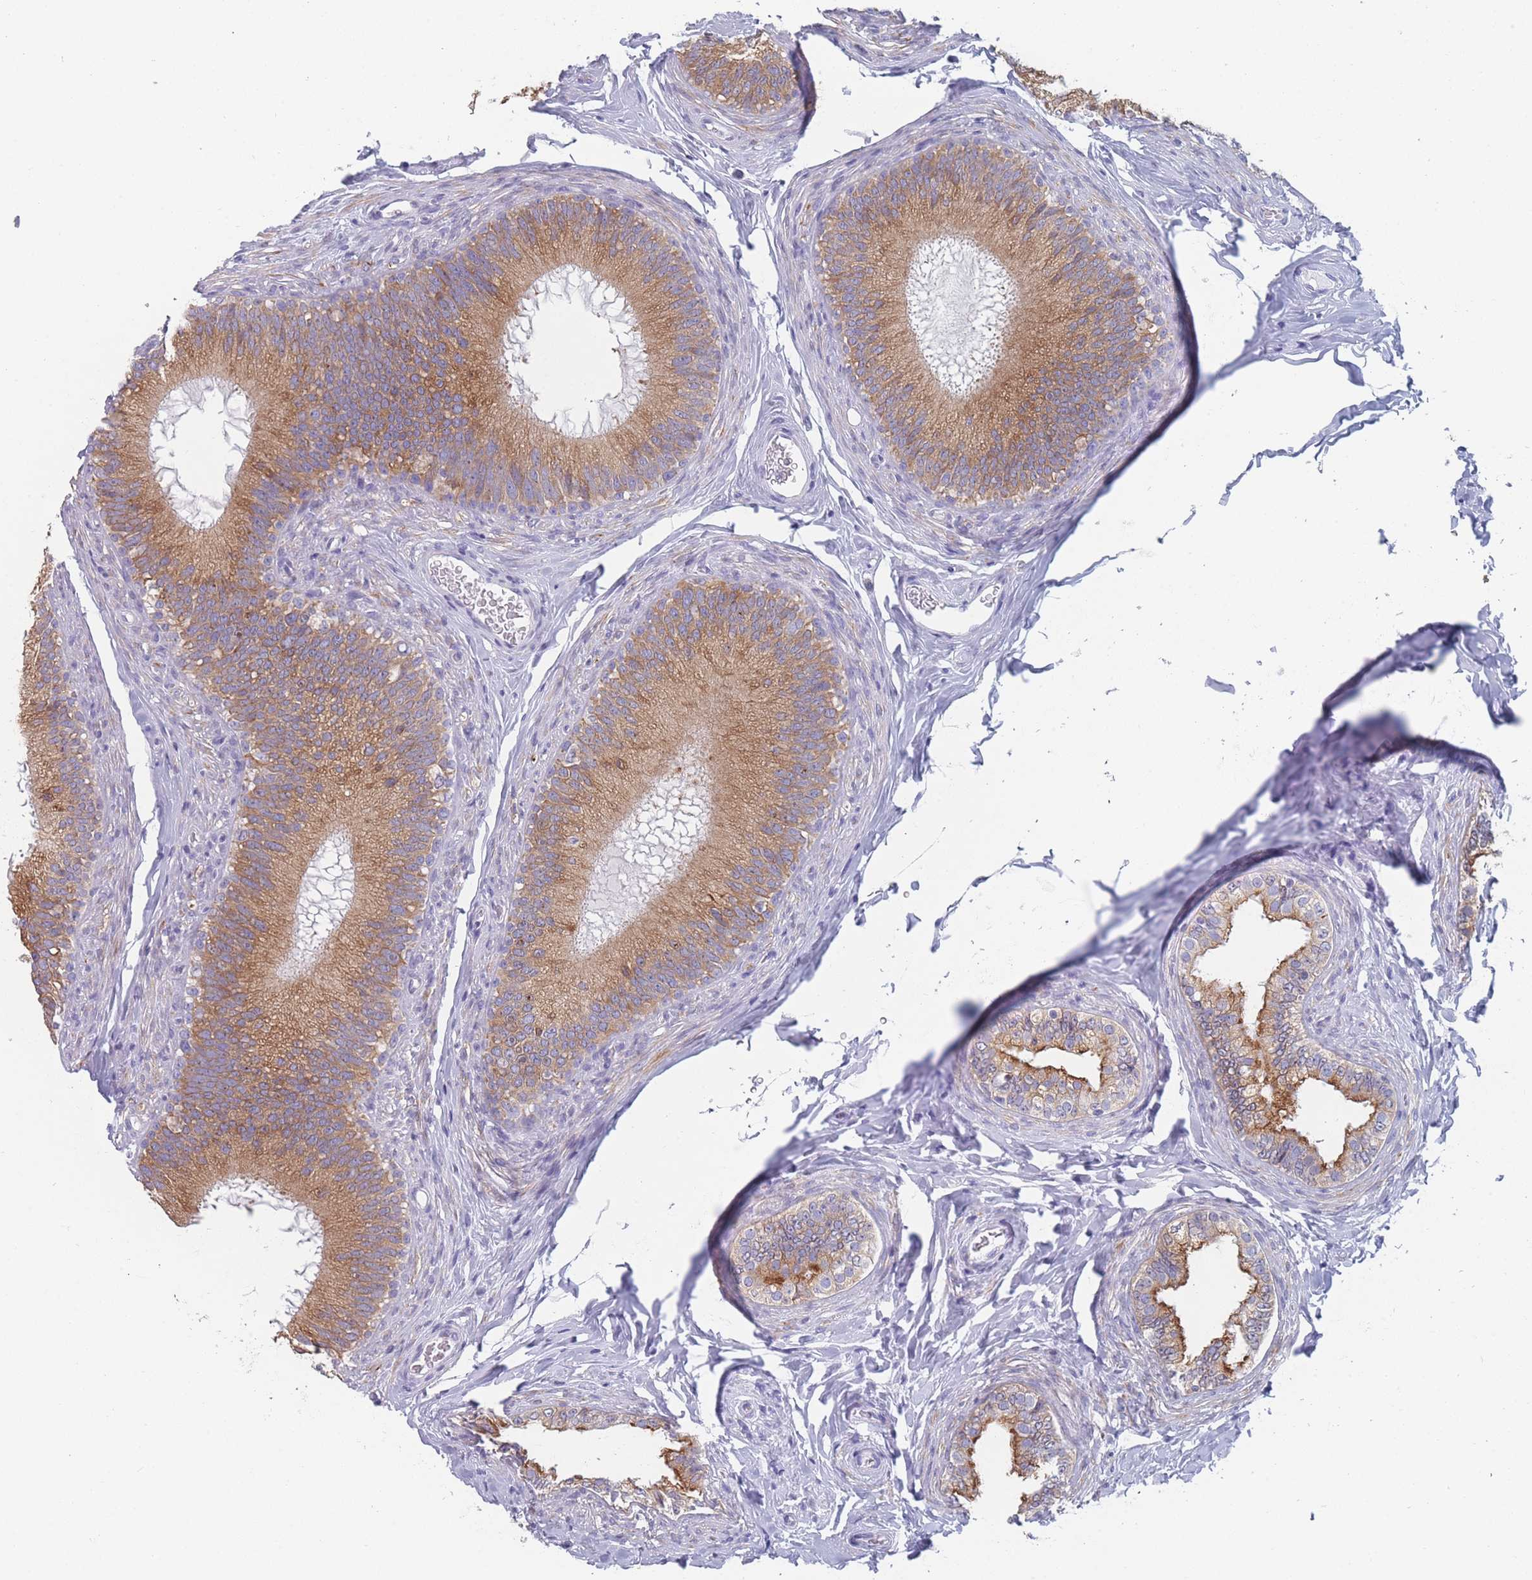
{"staining": {"intensity": "strong", "quantity": ">75%", "location": "cytoplasmic/membranous"}, "tissue": "epididymis", "cell_type": "Glandular cells", "image_type": "normal", "snomed": [{"axis": "morphology", "description": "Normal tissue, NOS"}, {"axis": "topography", "description": "Epididymis"}], "caption": "Protein staining of normal epididymis demonstrates strong cytoplasmic/membranous staining in approximately >75% of glandular cells.", "gene": "TMED10", "patient": {"sex": "male", "age": 38}}